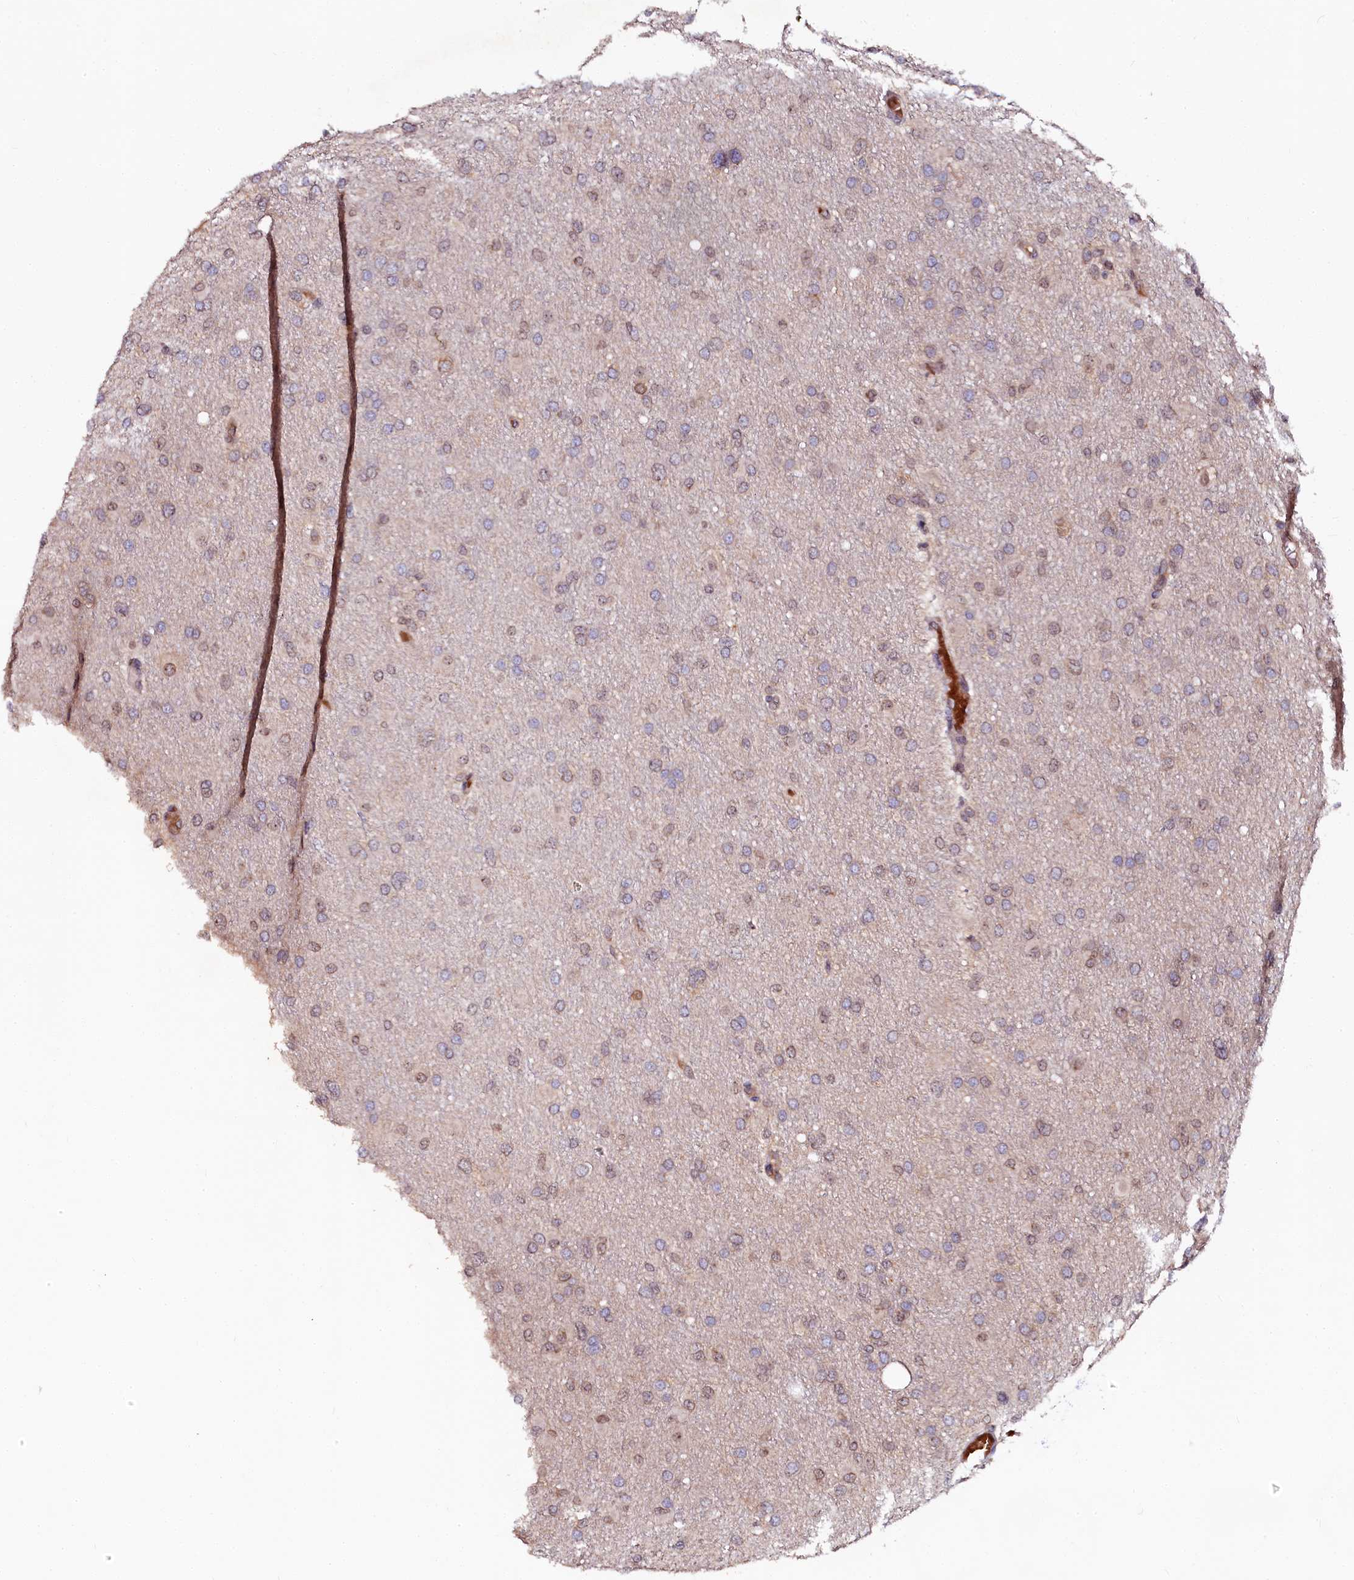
{"staining": {"intensity": "weak", "quantity": "25%-75%", "location": "nuclear"}, "tissue": "glioma", "cell_type": "Tumor cells", "image_type": "cancer", "snomed": [{"axis": "morphology", "description": "Glioma, malignant, High grade"}, {"axis": "topography", "description": "Cerebral cortex"}], "caption": "The histopathology image exhibits immunohistochemical staining of glioma. There is weak nuclear expression is appreciated in about 25%-75% of tumor cells.", "gene": "N4BP1", "patient": {"sex": "female", "age": 36}}